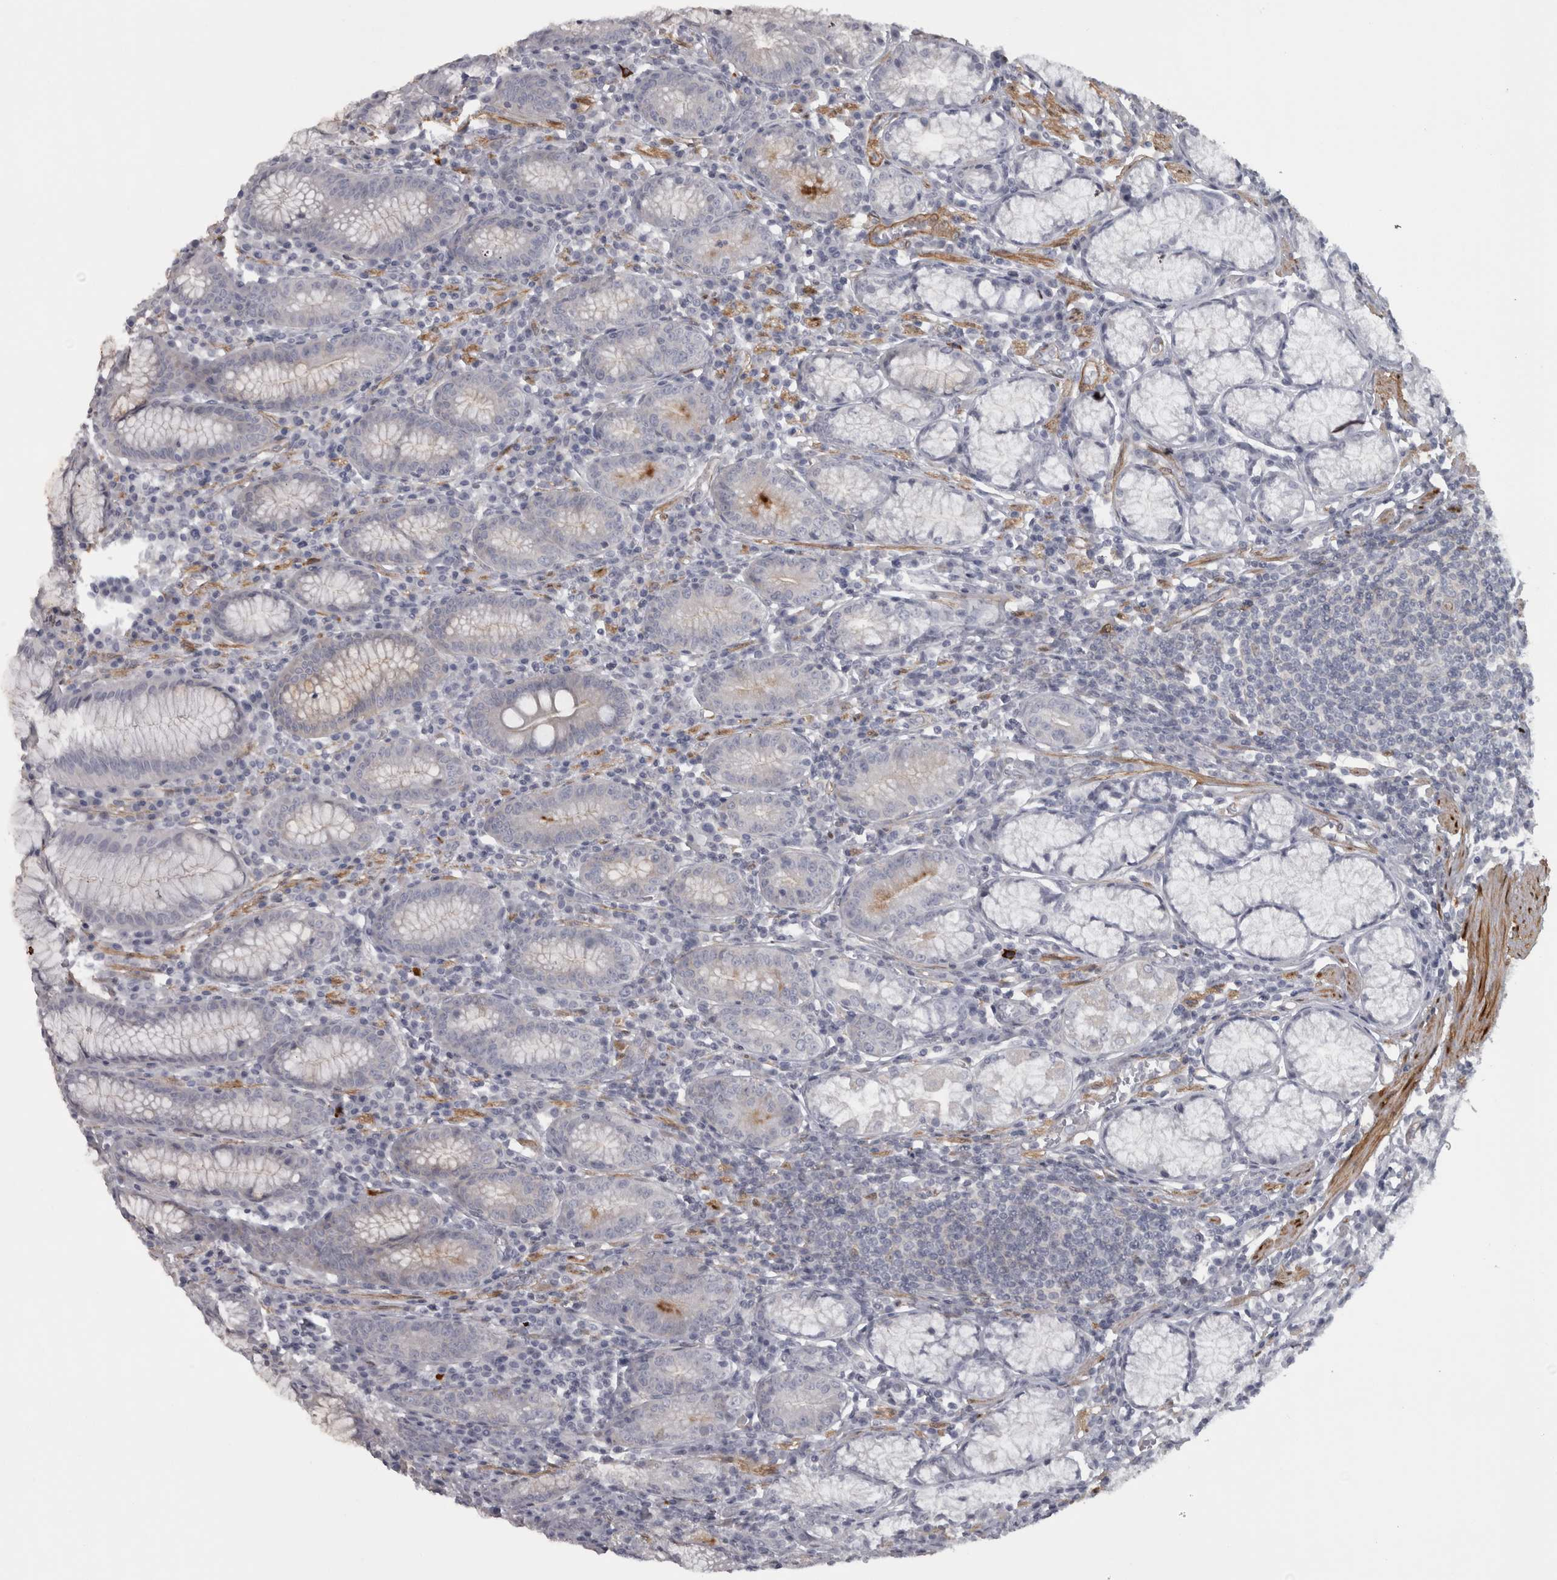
{"staining": {"intensity": "weak", "quantity": "<25%", "location": "cytoplasmic/membranous"}, "tissue": "stomach", "cell_type": "Glandular cells", "image_type": "normal", "snomed": [{"axis": "morphology", "description": "Normal tissue, NOS"}, {"axis": "topography", "description": "Stomach"}], "caption": "The micrograph reveals no staining of glandular cells in unremarkable stomach. (DAB immunohistochemistry (IHC) with hematoxylin counter stain).", "gene": "PPP1R12B", "patient": {"sex": "male", "age": 55}}